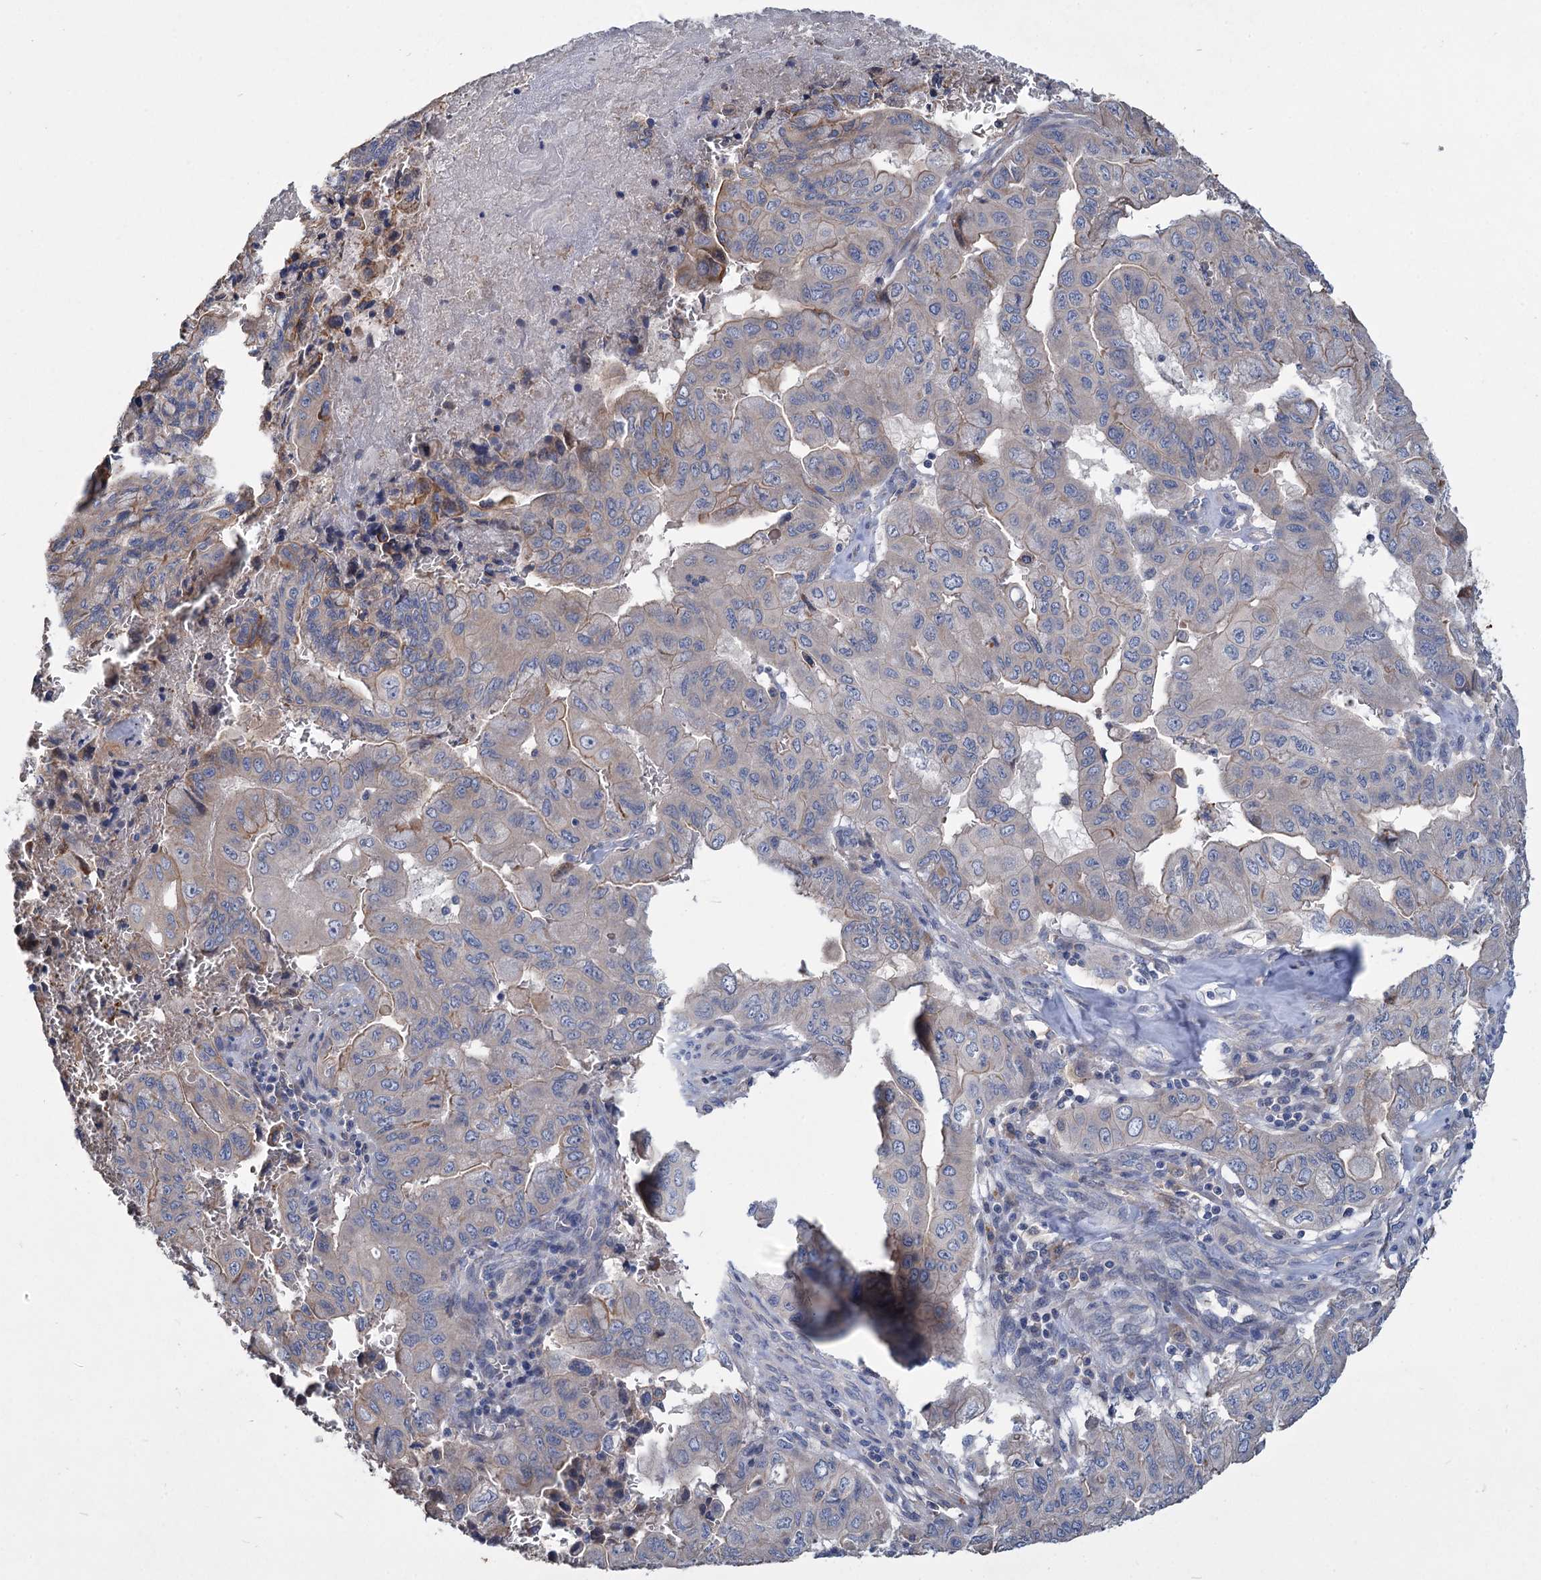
{"staining": {"intensity": "negative", "quantity": "none", "location": "none"}, "tissue": "pancreatic cancer", "cell_type": "Tumor cells", "image_type": "cancer", "snomed": [{"axis": "morphology", "description": "Adenocarcinoma, NOS"}, {"axis": "topography", "description": "Pancreas"}], "caption": "Tumor cells show no significant protein expression in adenocarcinoma (pancreatic).", "gene": "URAD", "patient": {"sex": "male", "age": 51}}